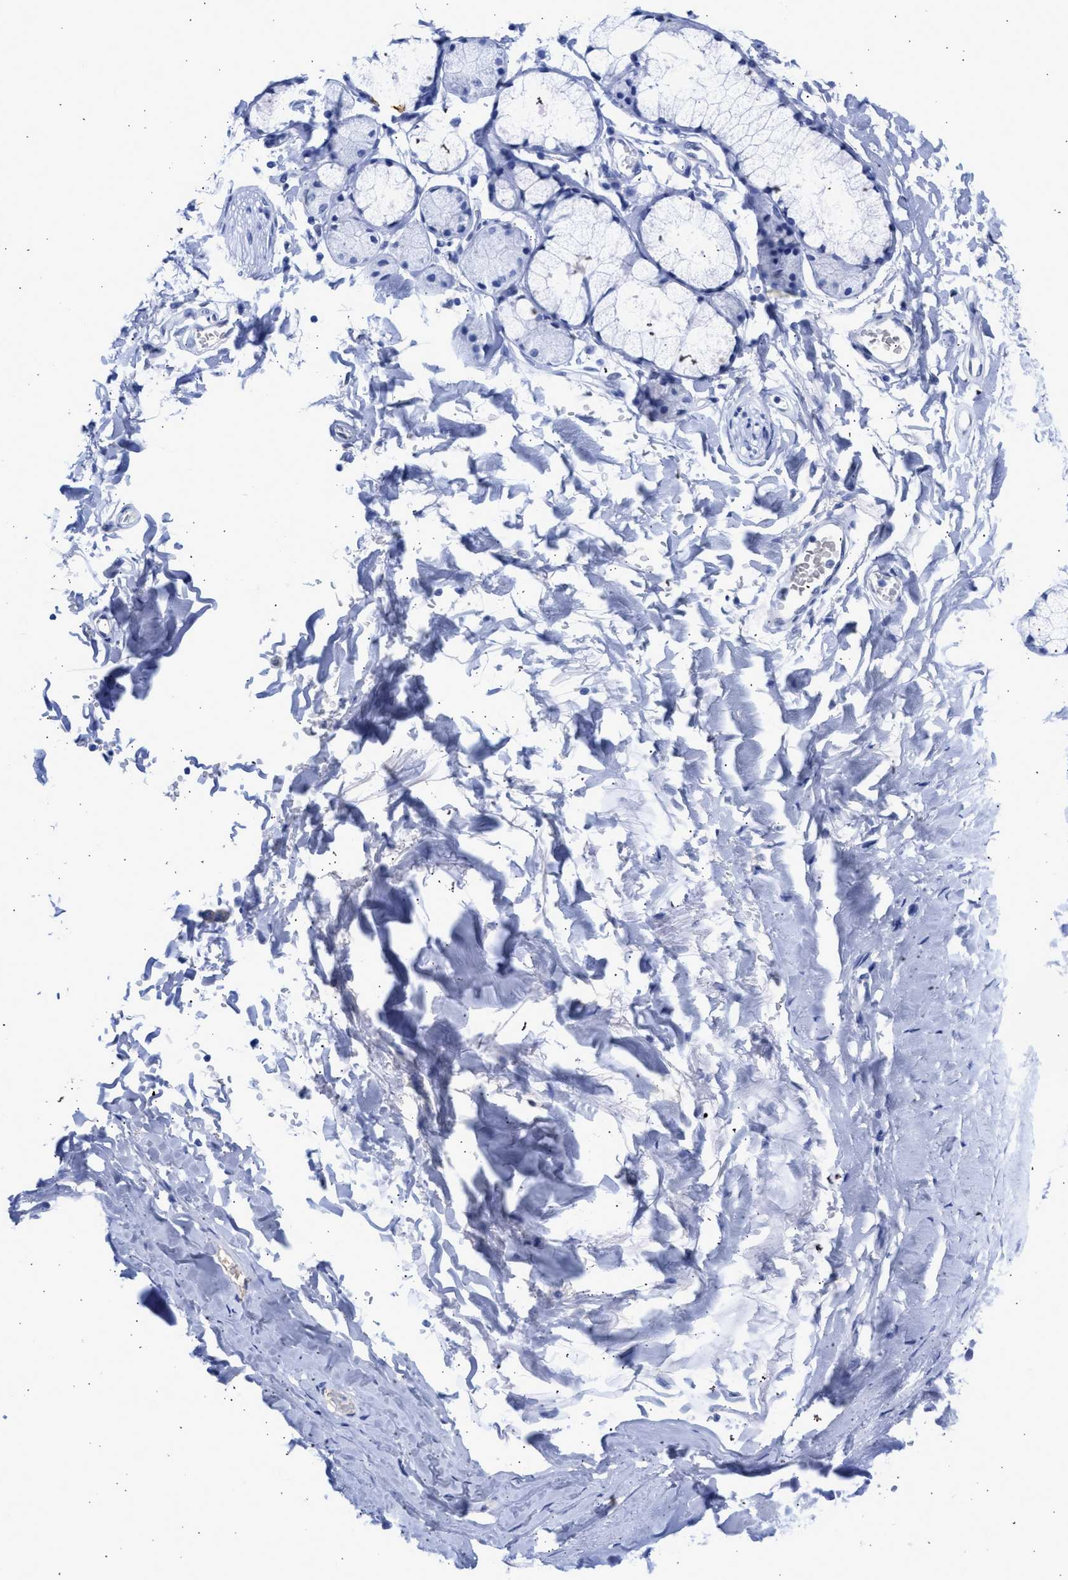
{"staining": {"intensity": "negative", "quantity": "none", "location": "none"}, "tissue": "adipose tissue", "cell_type": "Adipocytes", "image_type": "normal", "snomed": [{"axis": "morphology", "description": "Normal tissue, NOS"}, {"axis": "topography", "description": "Cartilage tissue"}, {"axis": "topography", "description": "Bronchus"}], "caption": "Adipocytes are negative for protein expression in normal human adipose tissue. (IHC, brightfield microscopy, high magnification).", "gene": "RSPH1", "patient": {"sex": "female", "age": 73}}